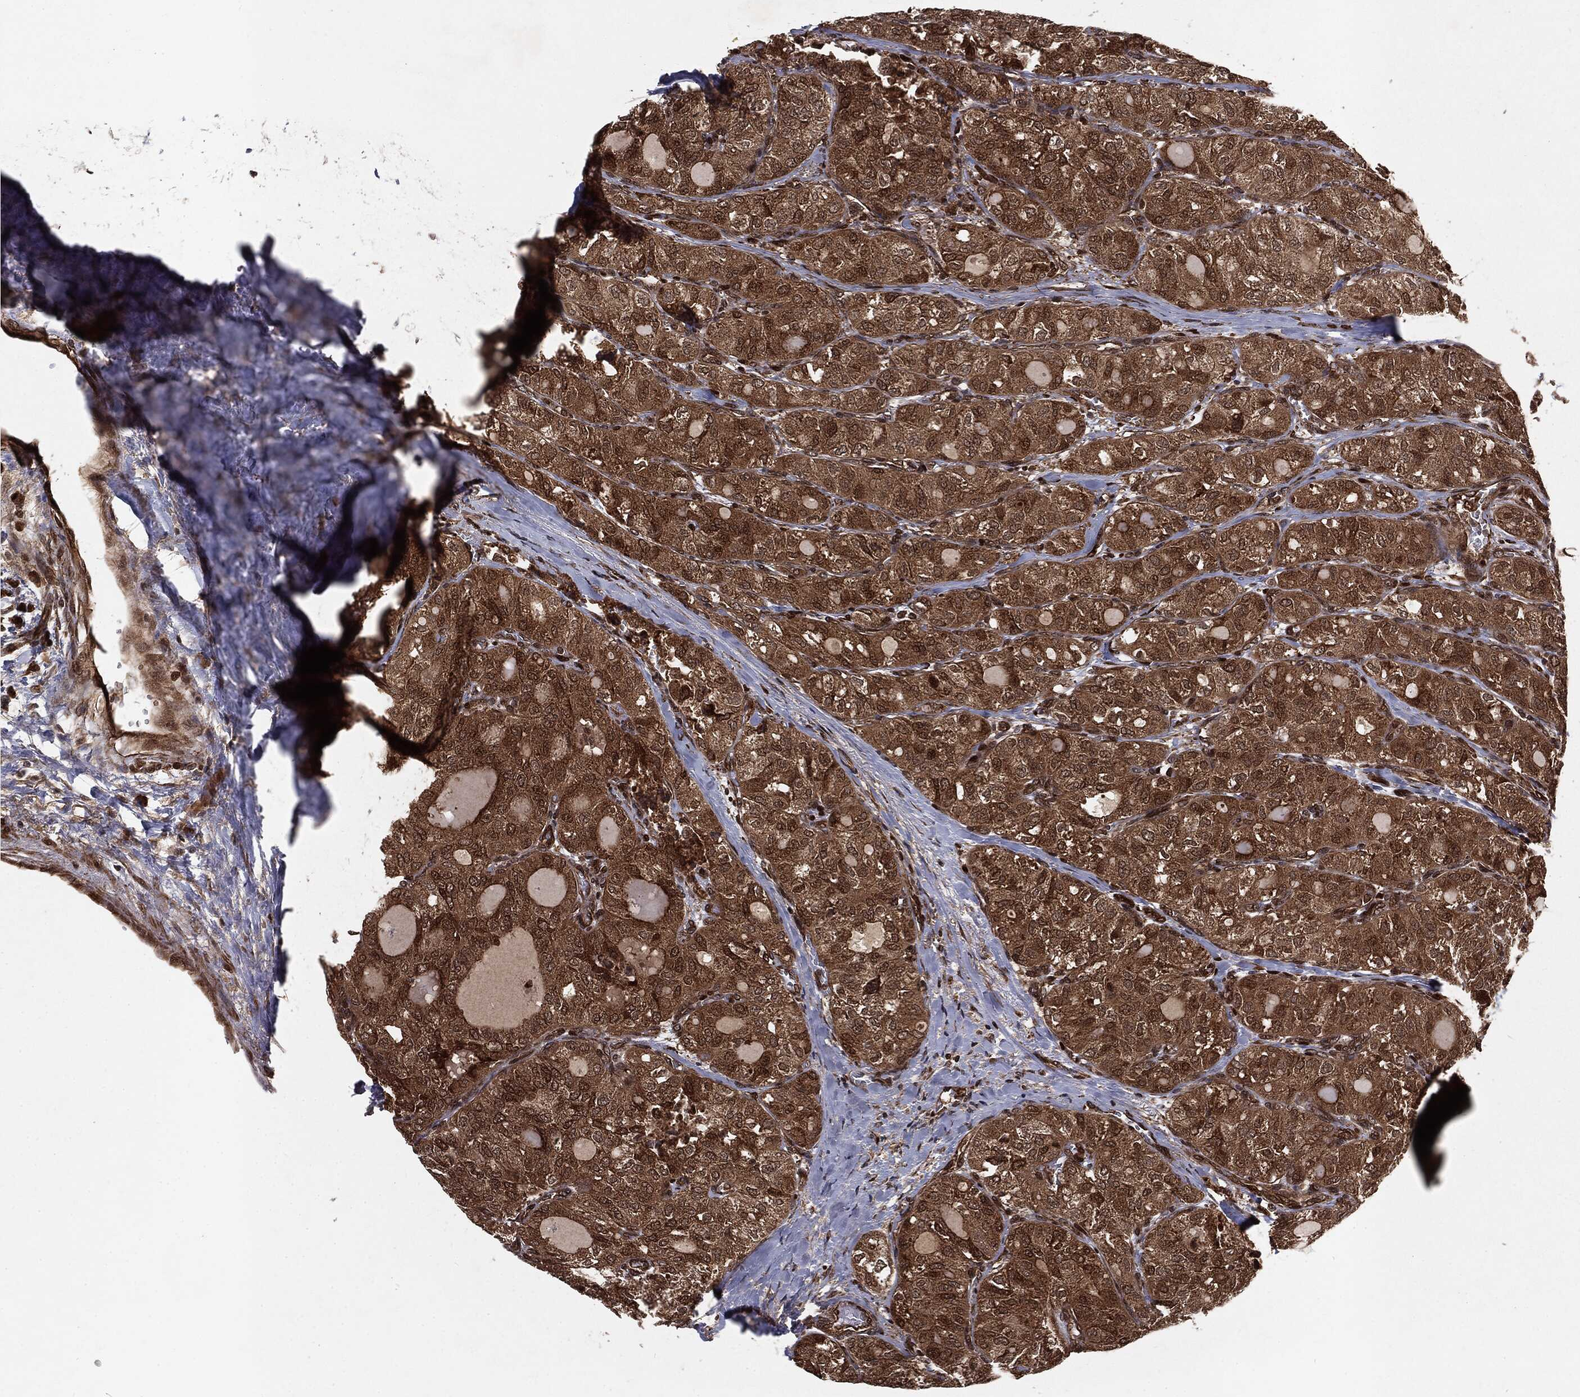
{"staining": {"intensity": "moderate", "quantity": ">75%", "location": "cytoplasmic/membranous,nuclear"}, "tissue": "thyroid cancer", "cell_type": "Tumor cells", "image_type": "cancer", "snomed": [{"axis": "morphology", "description": "Follicular adenoma carcinoma, NOS"}, {"axis": "topography", "description": "Thyroid gland"}], "caption": "An immunohistochemistry (IHC) micrograph of neoplastic tissue is shown. Protein staining in brown labels moderate cytoplasmic/membranous and nuclear positivity in thyroid cancer within tumor cells. The staining is performed using DAB (3,3'-diaminobenzidine) brown chromogen to label protein expression. The nuclei are counter-stained blue using hematoxylin.", "gene": "RANBP9", "patient": {"sex": "male", "age": 75}}